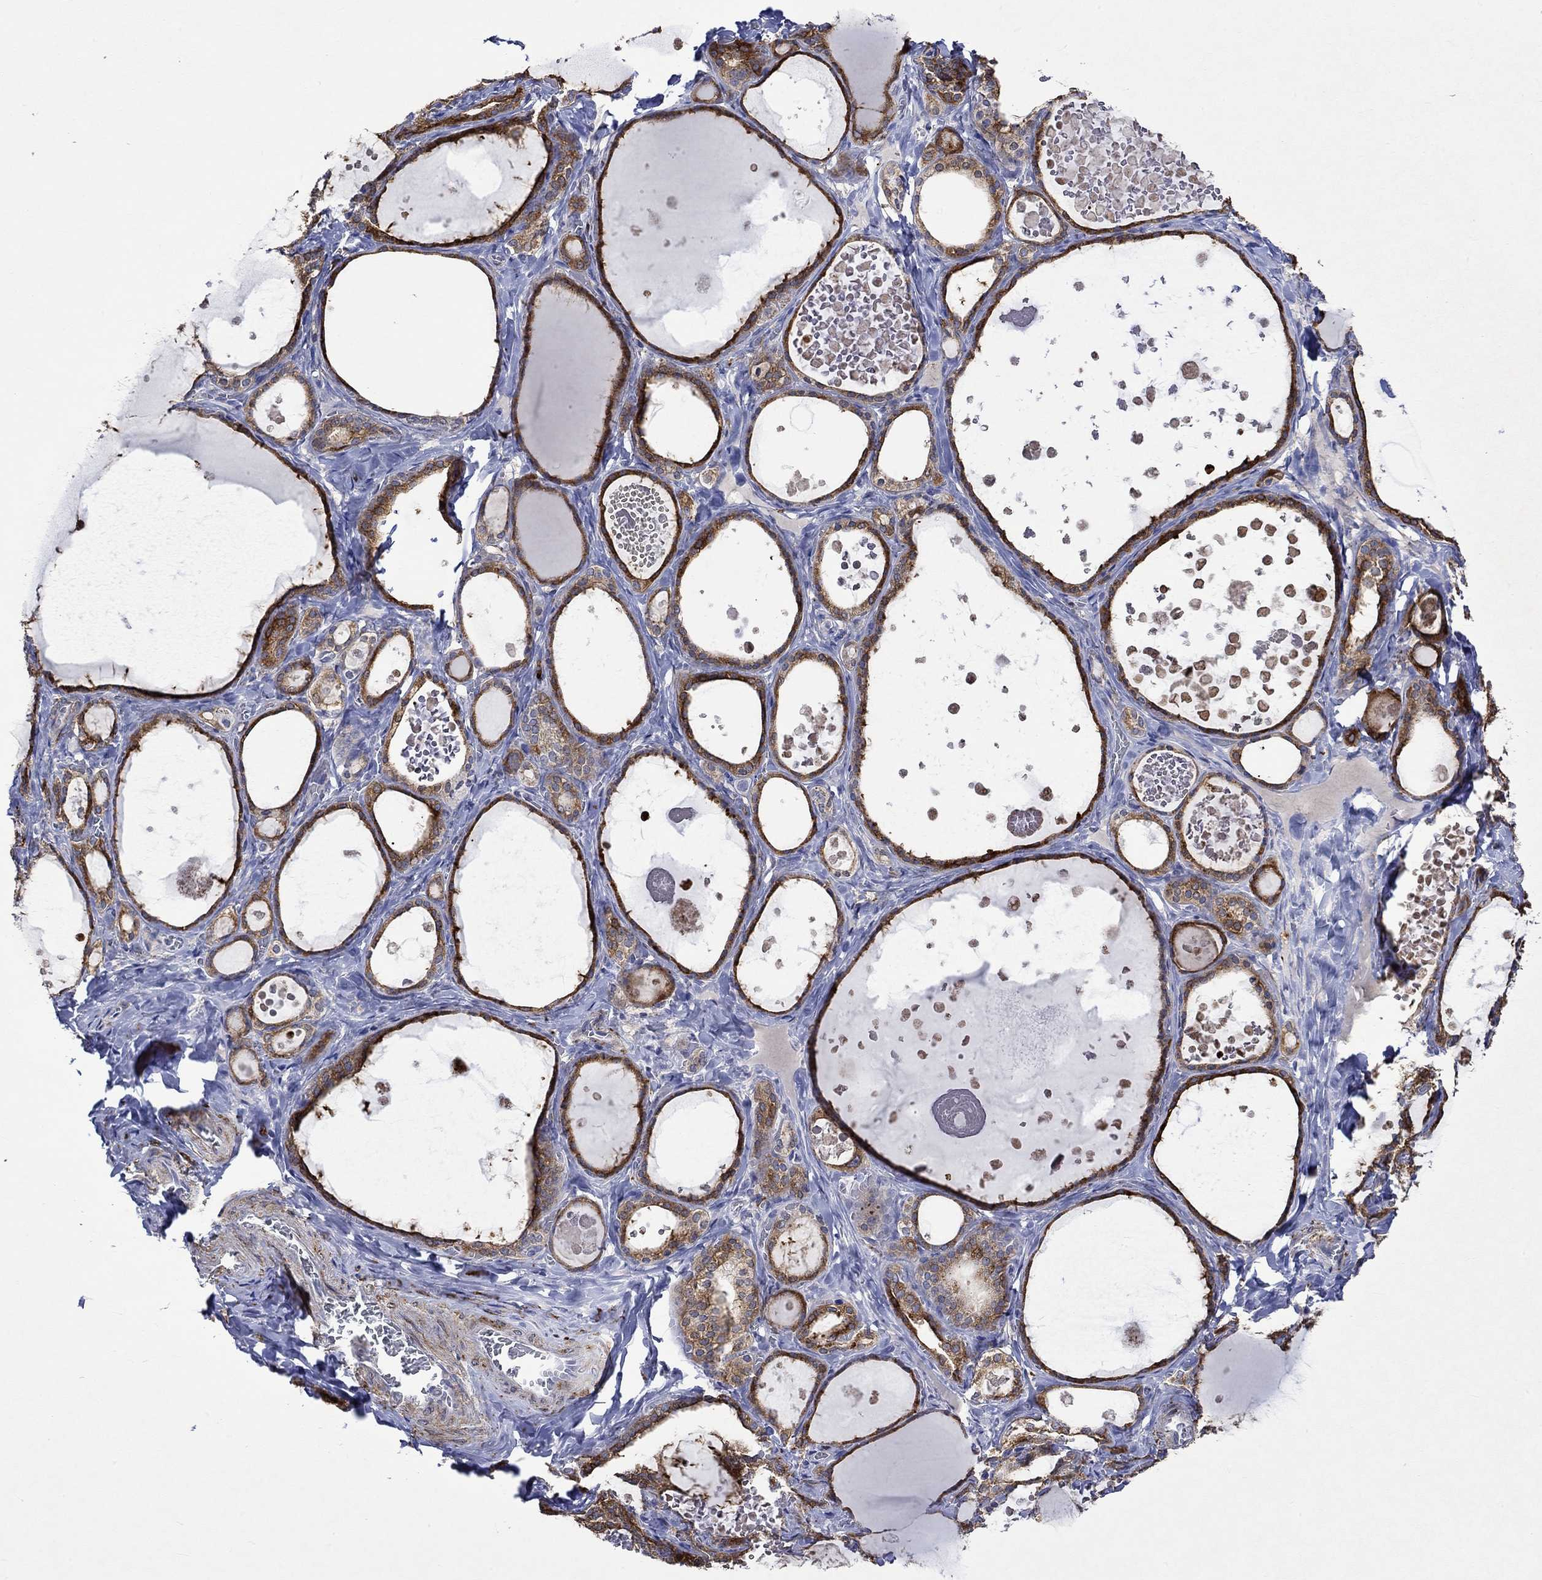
{"staining": {"intensity": "strong", "quantity": "25%-75%", "location": "cytoplasmic/membranous"}, "tissue": "thyroid gland", "cell_type": "Glandular cells", "image_type": "normal", "snomed": [{"axis": "morphology", "description": "Normal tissue, NOS"}, {"axis": "topography", "description": "Thyroid gland"}], "caption": "An IHC histopathology image of normal tissue is shown. Protein staining in brown shows strong cytoplasmic/membranous positivity in thyroid gland within glandular cells. (Brightfield microscopy of DAB IHC at high magnification).", "gene": "CRYAB", "patient": {"sex": "female", "age": 56}}